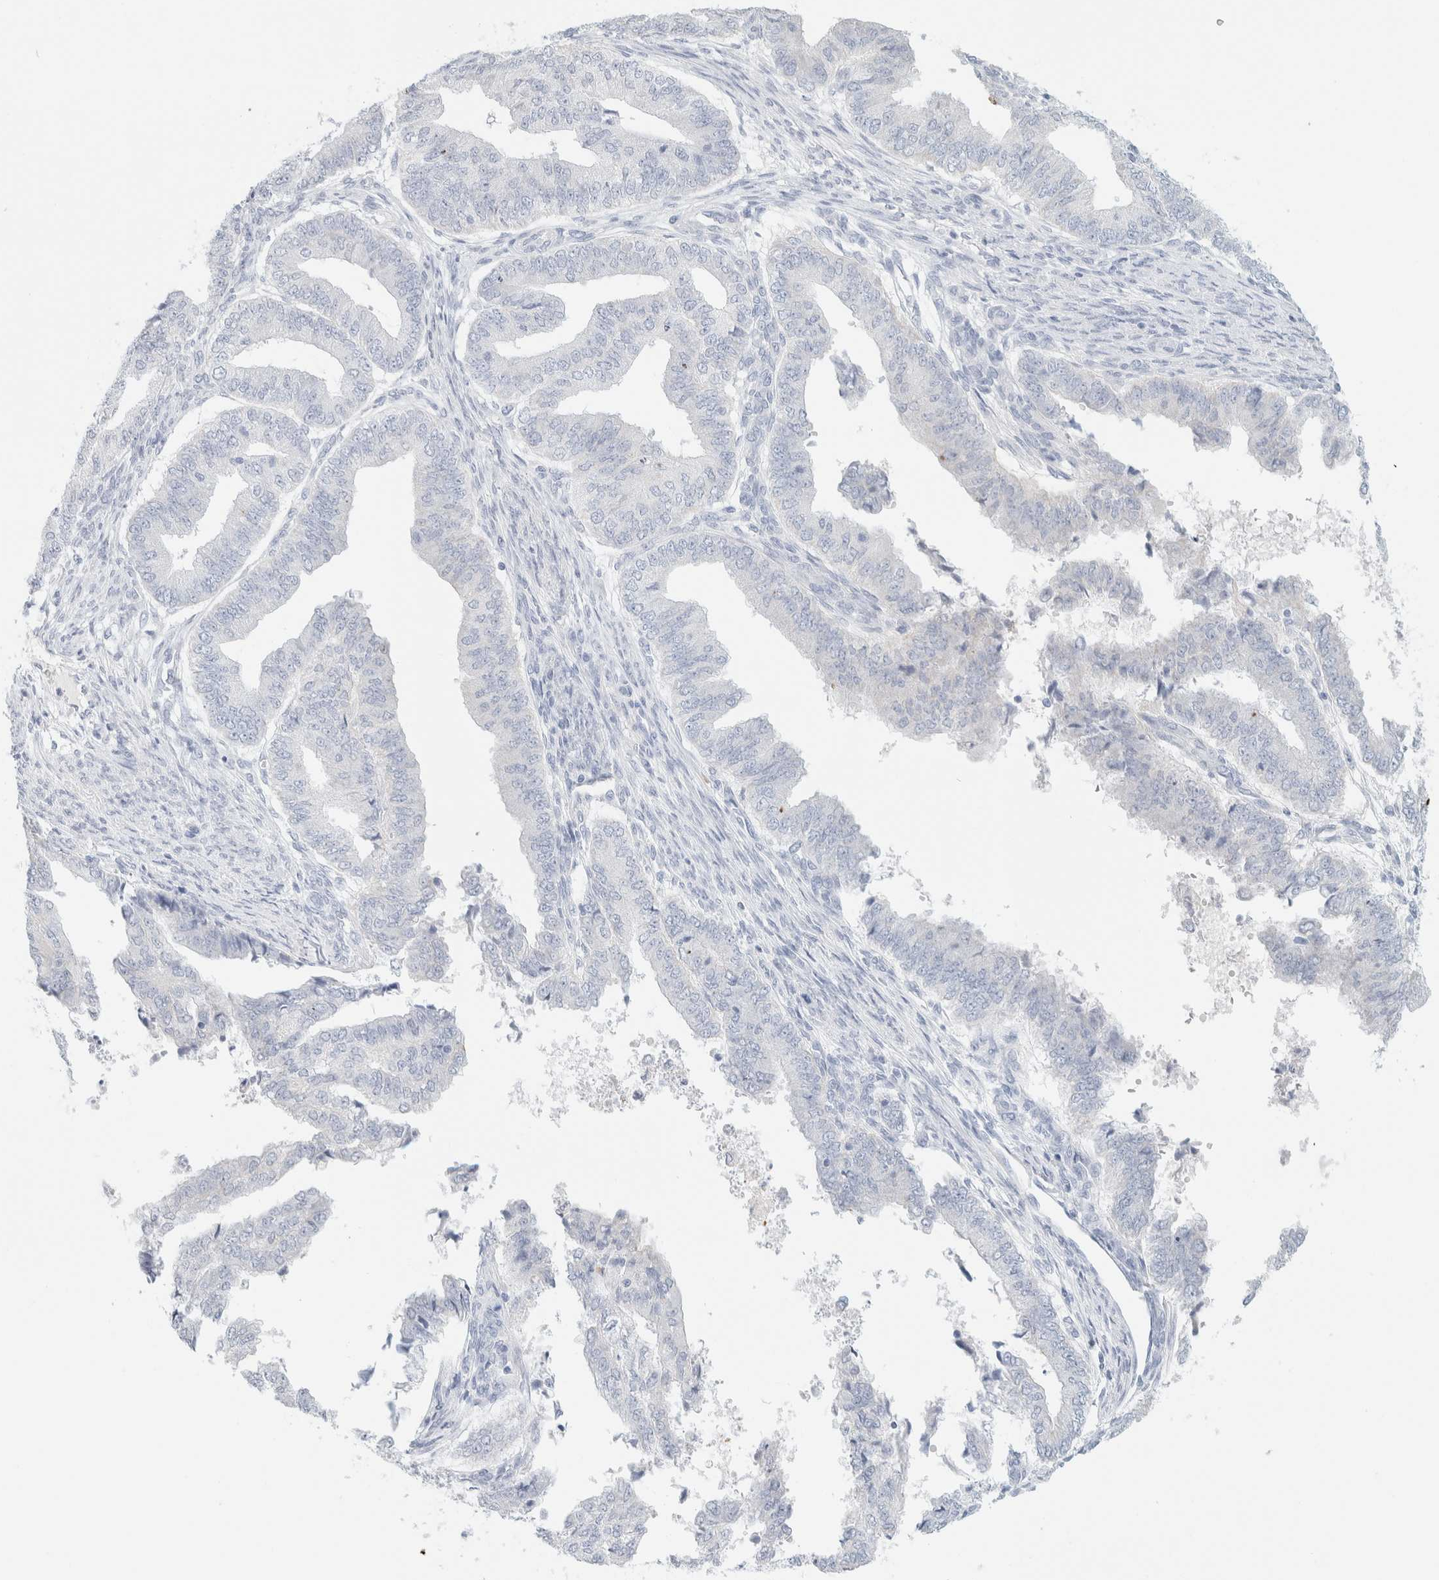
{"staining": {"intensity": "negative", "quantity": "none", "location": "none"}, "tissue": "endometrial cancer", "cell_type": "Tumor cells", "image_type": "cancer", "snomed": [{"axis": "morphology", "description": "Polyp, NOS"}, {"axis": "morphology", "description": "Adenocarcinoma, NOS"}, {"axis": "morphology", "description": "Adenoma, NOS"}, {"axis": "topography", "description": "Endometrium"}], "caption": "Tumor cells show no significant positivity in endometrial cancer.", "gene": "HEXD", "patient": {"sex": "female", "age": 79}}